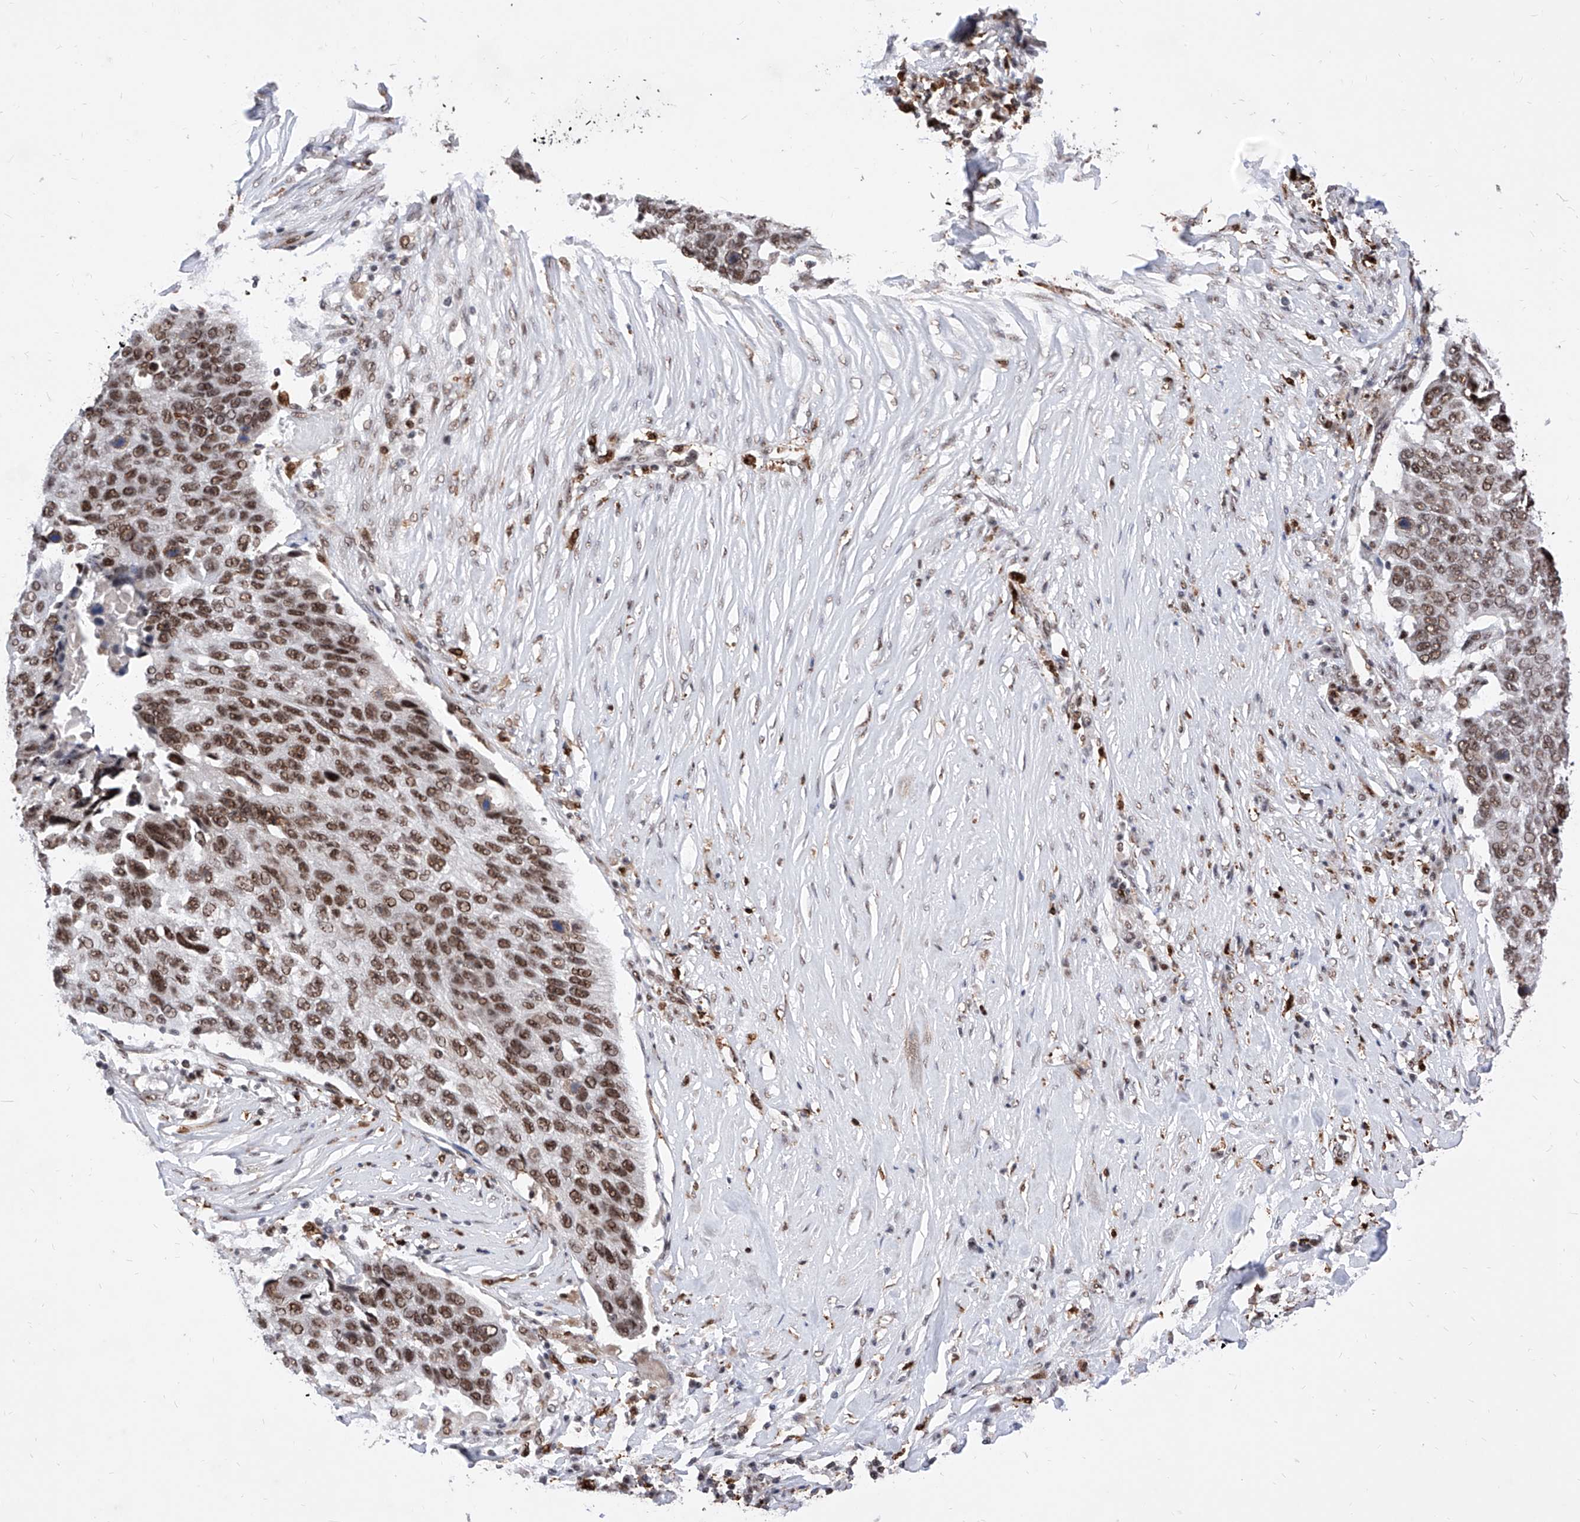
{"staining": {"intensity": "moderate", "quantity": ">75%", "location": "nuclear"}, "tissue": "lung cancer", "cell_type": "Tumor cells", "image_type": "cancer", "snomed": [{"axis": "morphology", "description": "Squamous cell carcinoma, NOS"}, {"axis": "topography", "description": "Lung"}], "caption": "Immunohistochemistry (DAB) staining of squamous cell carcinoma (lung) exhibits moderate nuclear protein expression in about >75% of tumor cells.", "gene": "PHF5A", "patient": {"sex": "male", "age": 66}}